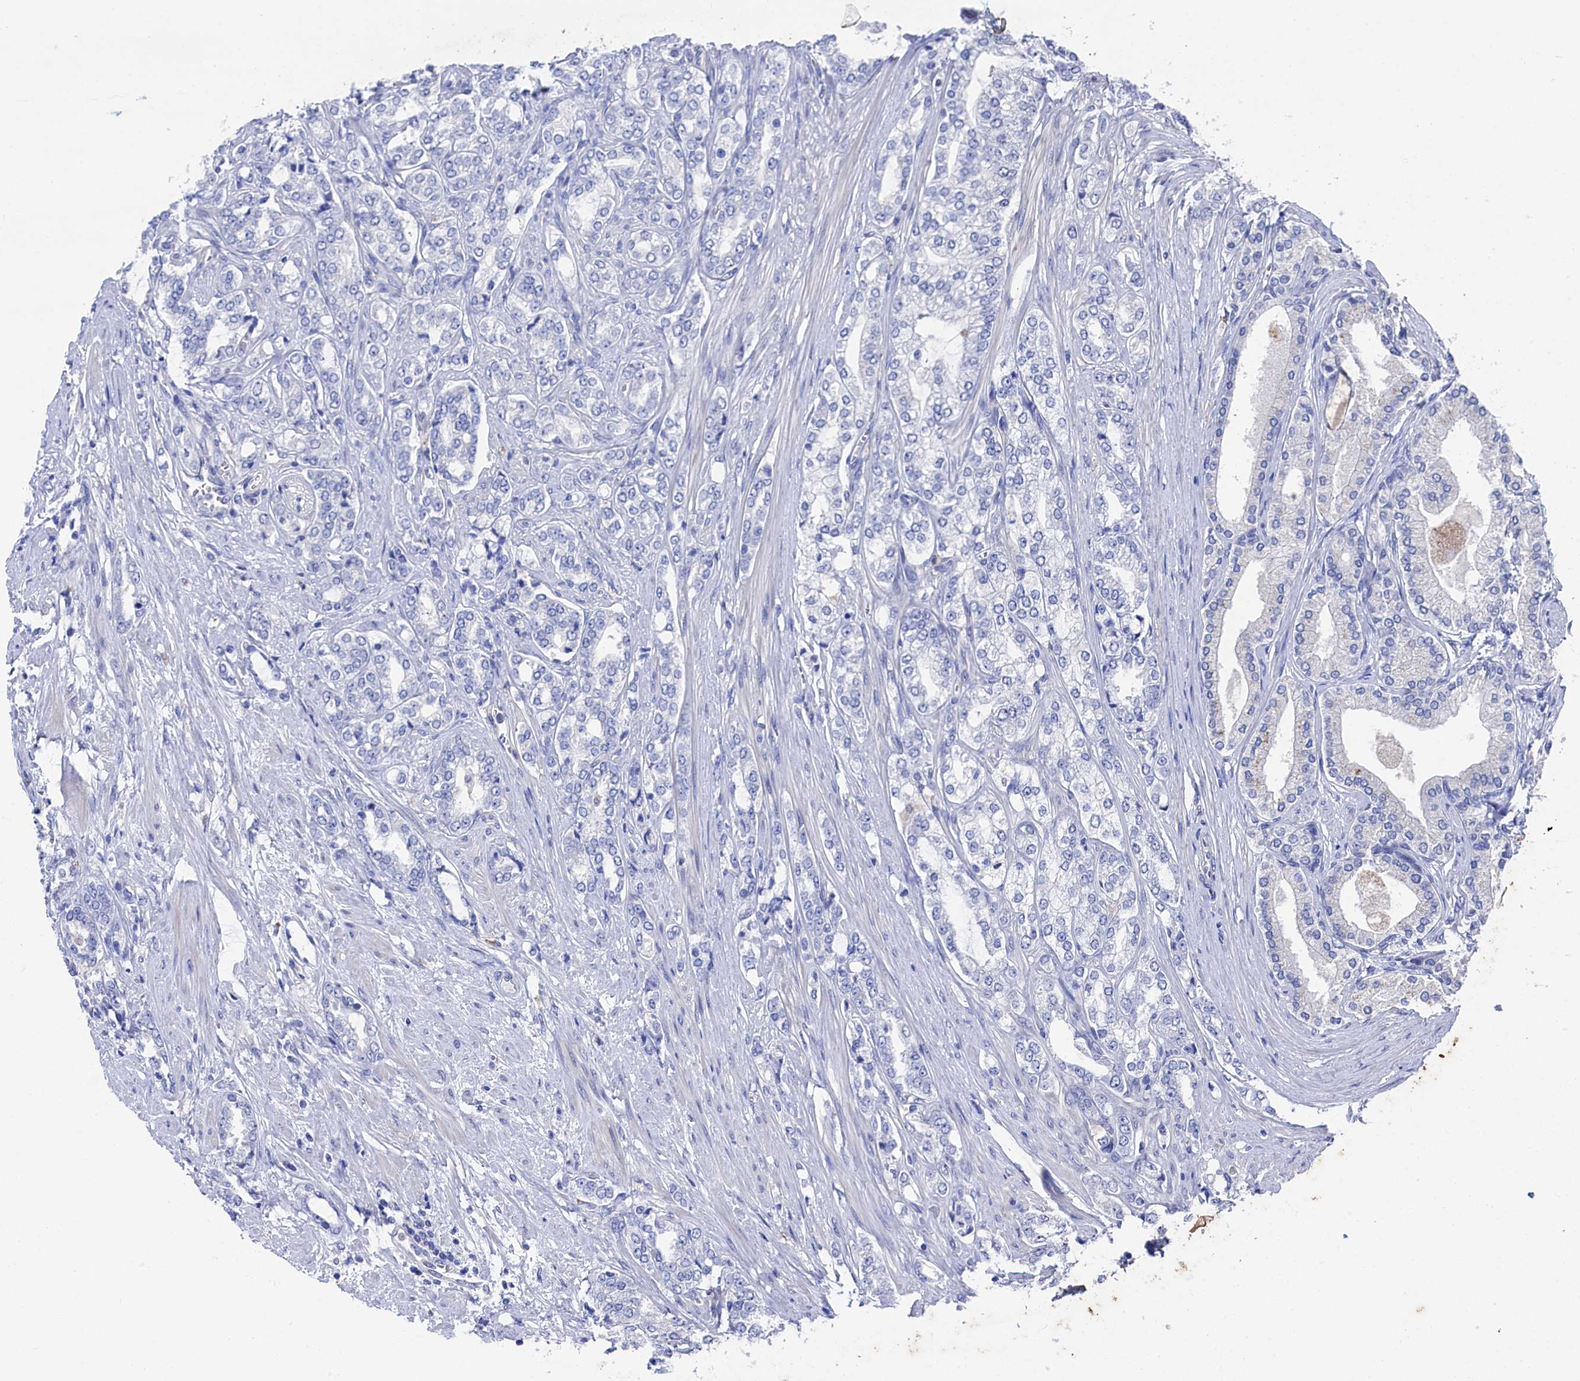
{"staining": {"intensity": "negative", "quantity": "none", "location": "none"}, "tissue": "prostate cancer", "cell_type": "Tumor cells", "image_type": "cancer", "snomed": [{"axis": "morphology", "description": "Adenocarcinoma, High grade"}, {"axis": "topography", "description": "Prostate"}], "caption": "A high-resolution micrograph shows IHC staining of high-grade adenocarcinoma (prostate), which shows no significant positivity in tumor cells. (DAB immunohistochemistry, high magnification).", "gene": "RNH1", "patient": {"sex": "male", "age": 64}}